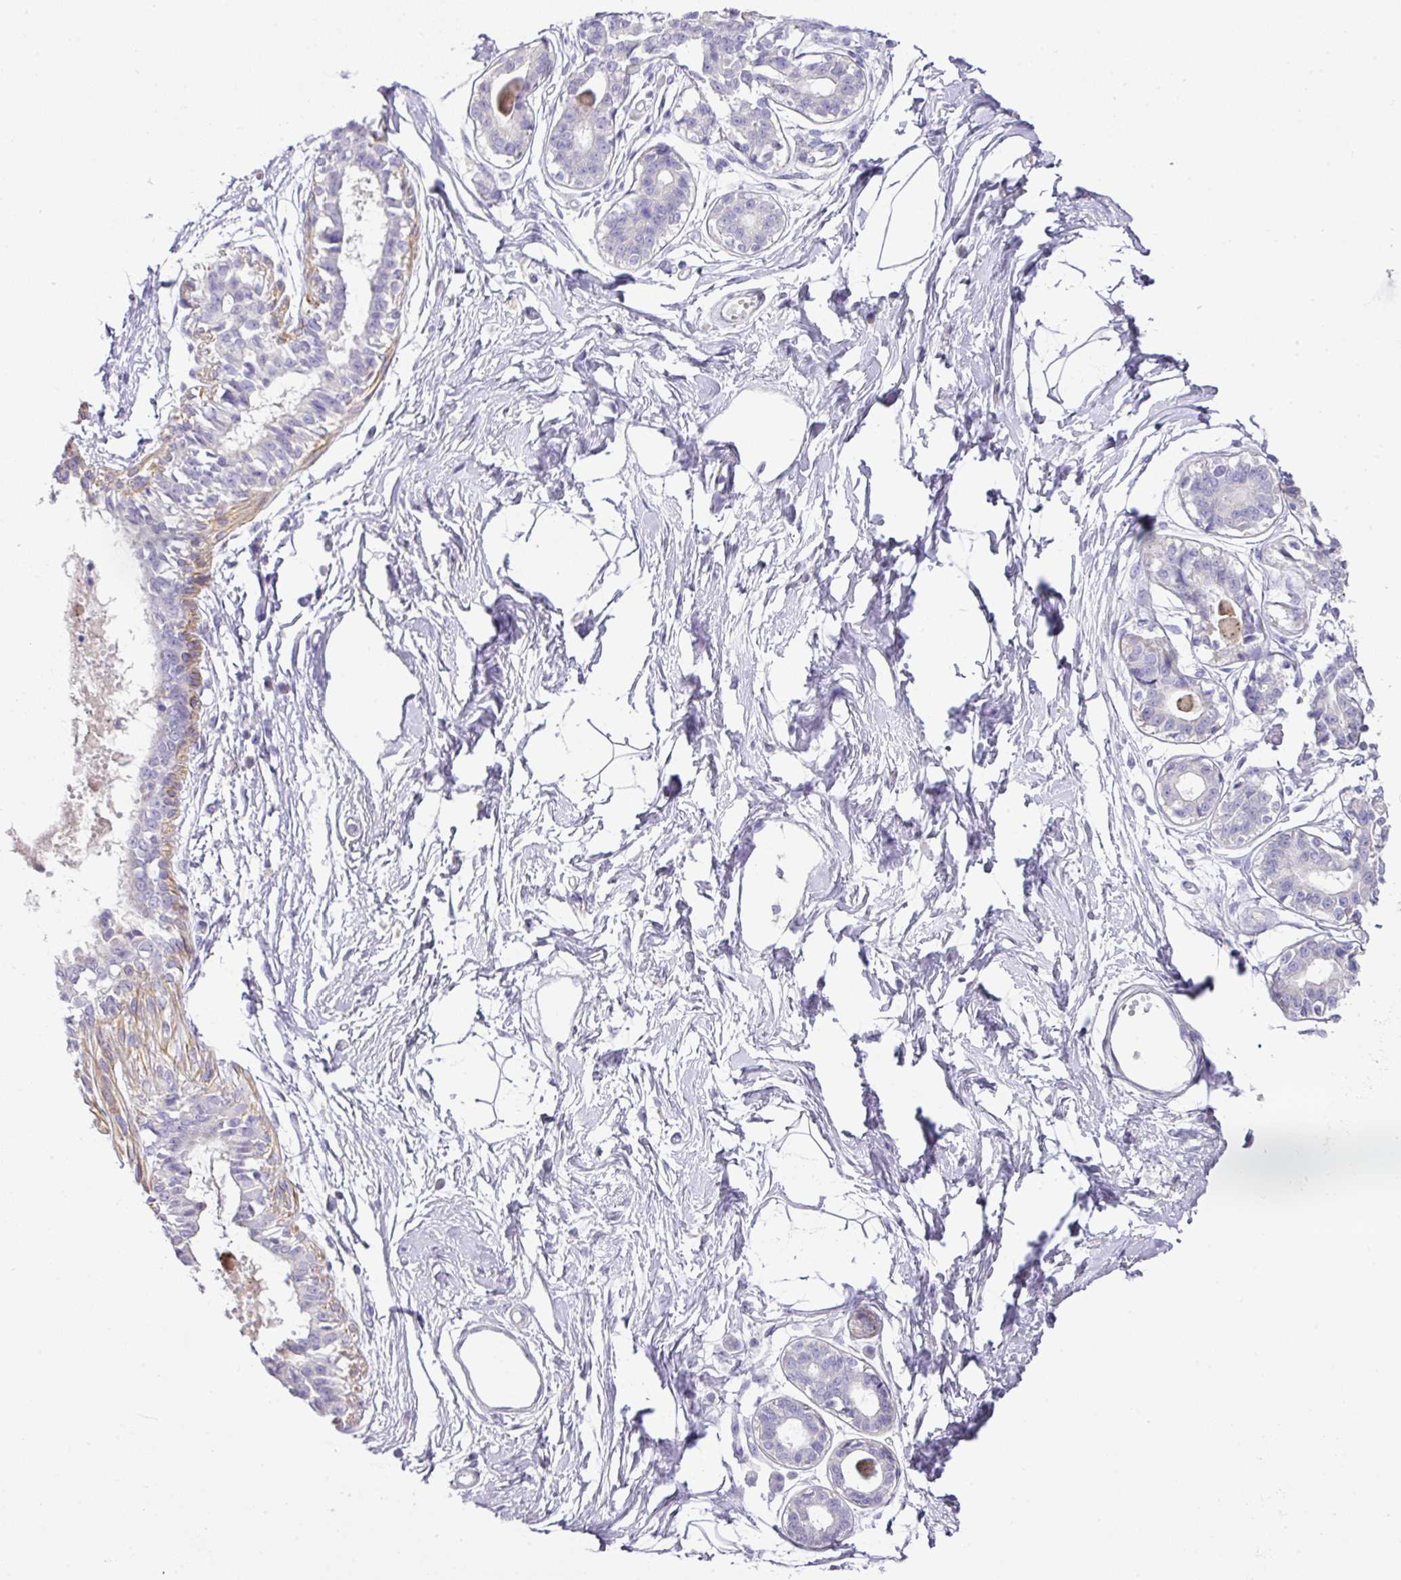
{"staining": {"intensity": "negative", "quantity": "none", "location": "none"}, "tissue": "breast", "cell_type": "Adipocytes", "image_type": "normal", "snomed": [{"axis": "morphology", "description": "Normal tissue, NOS"}, {"axis": "topography", "description": "Breast"}], "caption": "Immunohistochemistry histopathology image of normal breast stained for a protein (brown), which exhibits no staining in adipocytes.", "gene": "TARM1", "patient": {"sex": "female", "age": 45}}